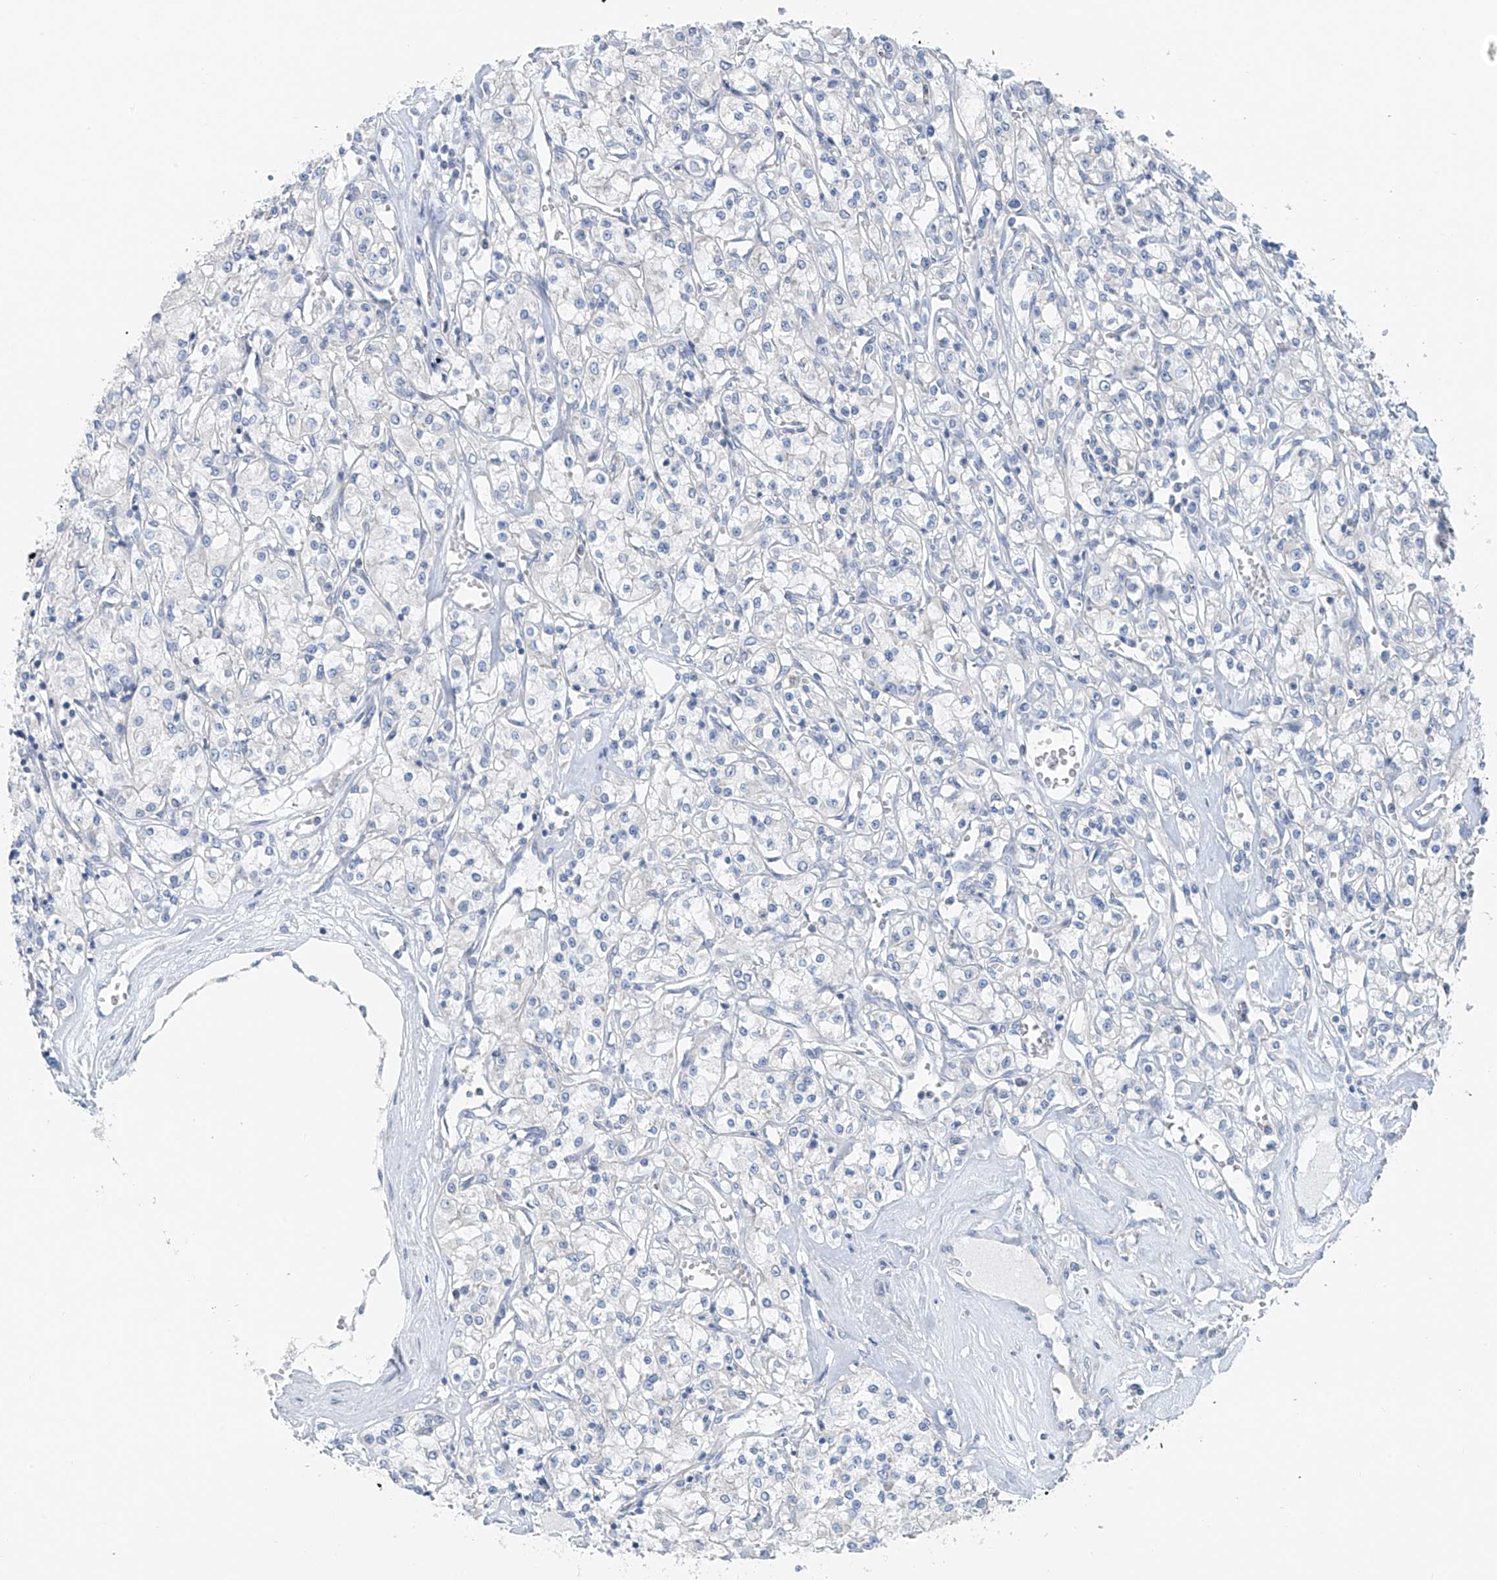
{"staining": {"intensity": "negative", "quantity": "none", "location": "none"}, "tissue": "renal cancer", "cell_type": "Tumor cells", "image_type": "cancer", "snomed": [{"axis": "morphology", "description": "Adenocarcinoma, NOS"}, {"axis": "topography", "description": "Kidney"}], "caption": "There is no significant staining in tumor cells of adenocarcinoma (renal). The staining was performed using DAB (3,3'-diaminobenzidine) to visualize the protein expression in brown, while the nuclei were stained in blue with hematoxylin (Magnification: 20x).", "gene": "POMGNT2", "patient": {"sex": "female", "age": 59}}